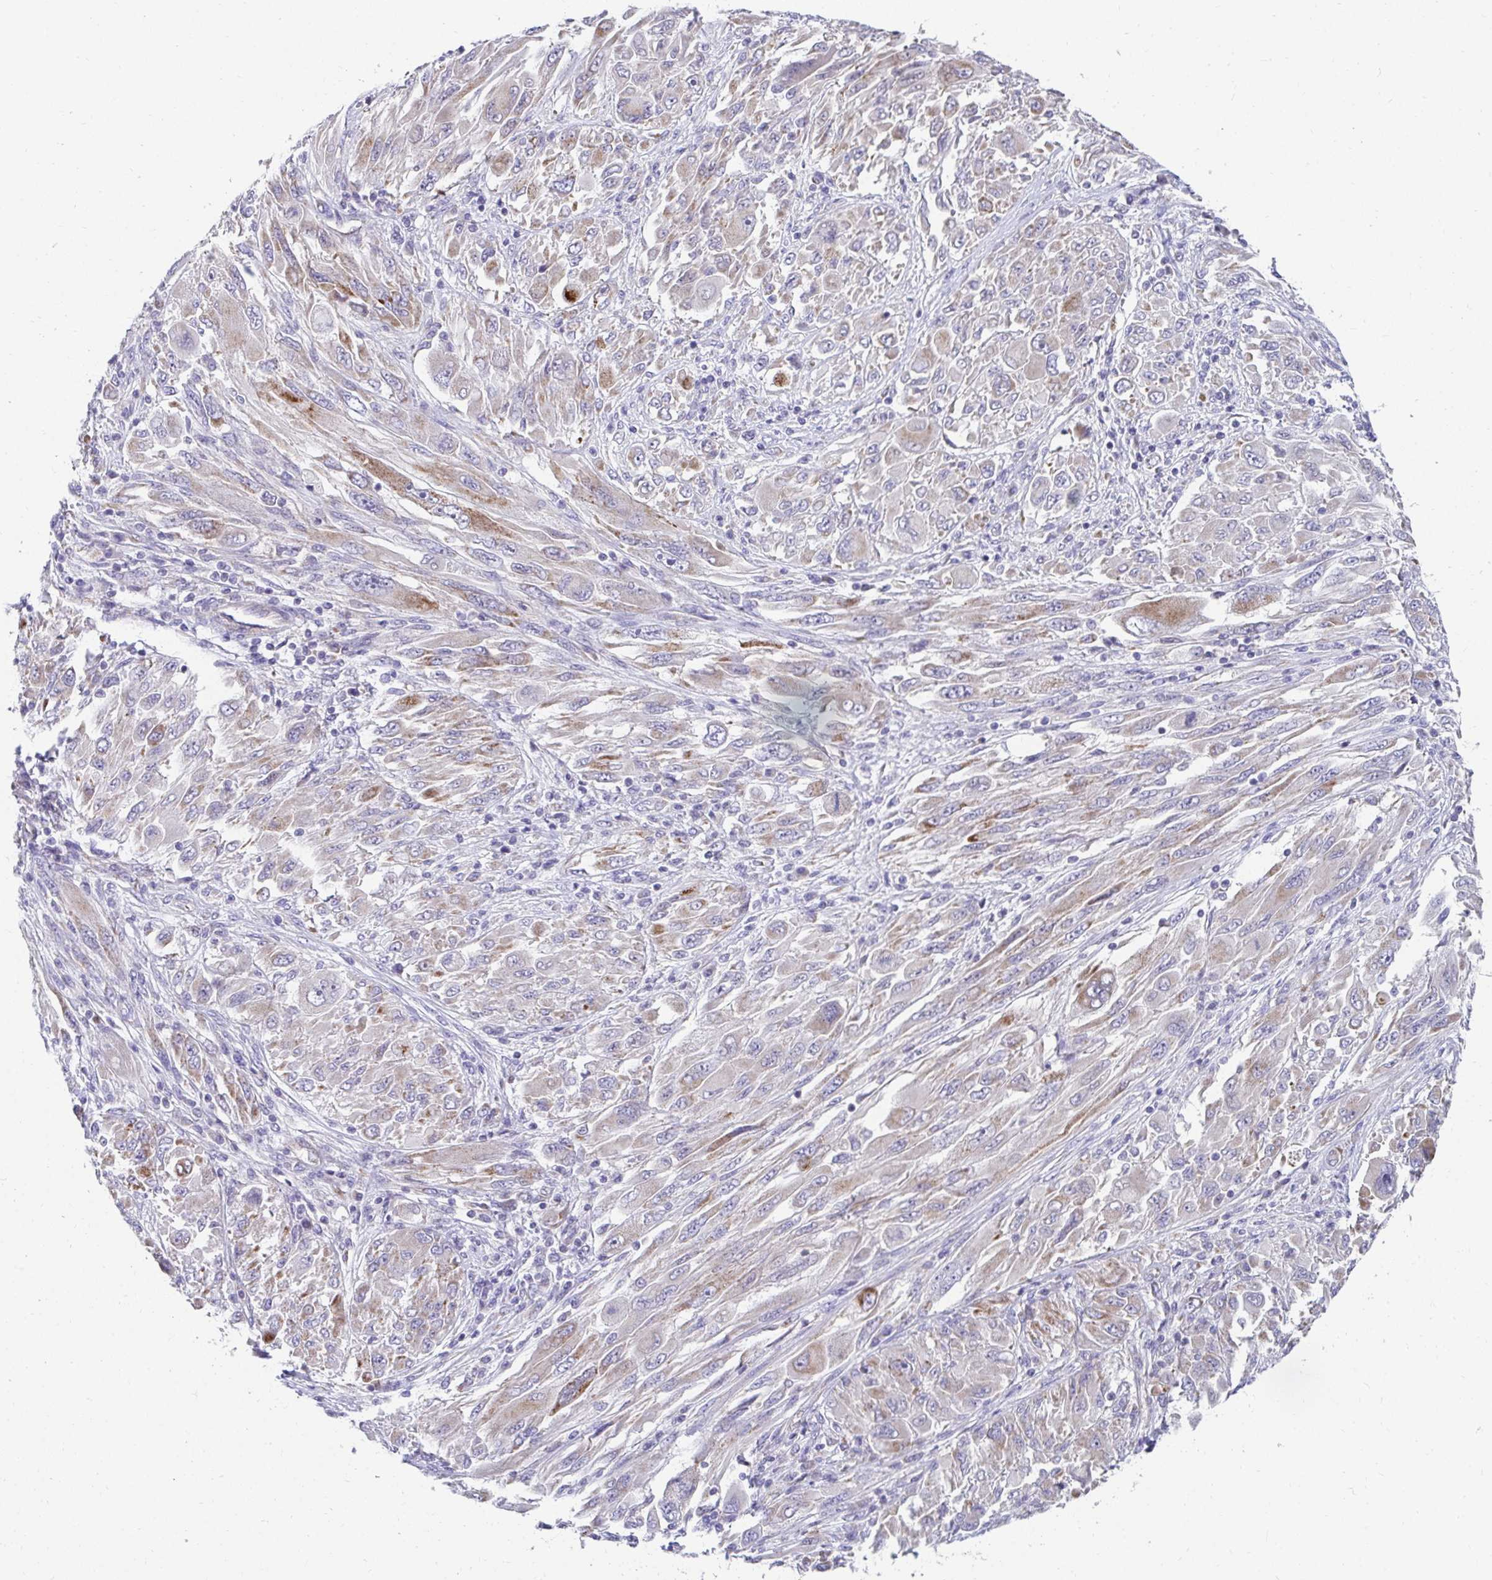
{"staining": {"intensity": "moderate", "quantity": "<25%", "location": "cytoplasmic/membranous"}, "tissue": "melanoma", "cell_type": "Tumor cells", "image_type": "cancer", "snomed": [{"axis": "morphology", "description": "Malignant melanoma, NOS"}, {"axis": "topography", "description": "Skin"}], "caption": "Melanoma stained for a protein (brown) shows moderate cytoplasmic/membranous positive expression in about <25% of tumor cells.", "gene": "EXOC5", "patient": {"sex": "female", "age": 91}}